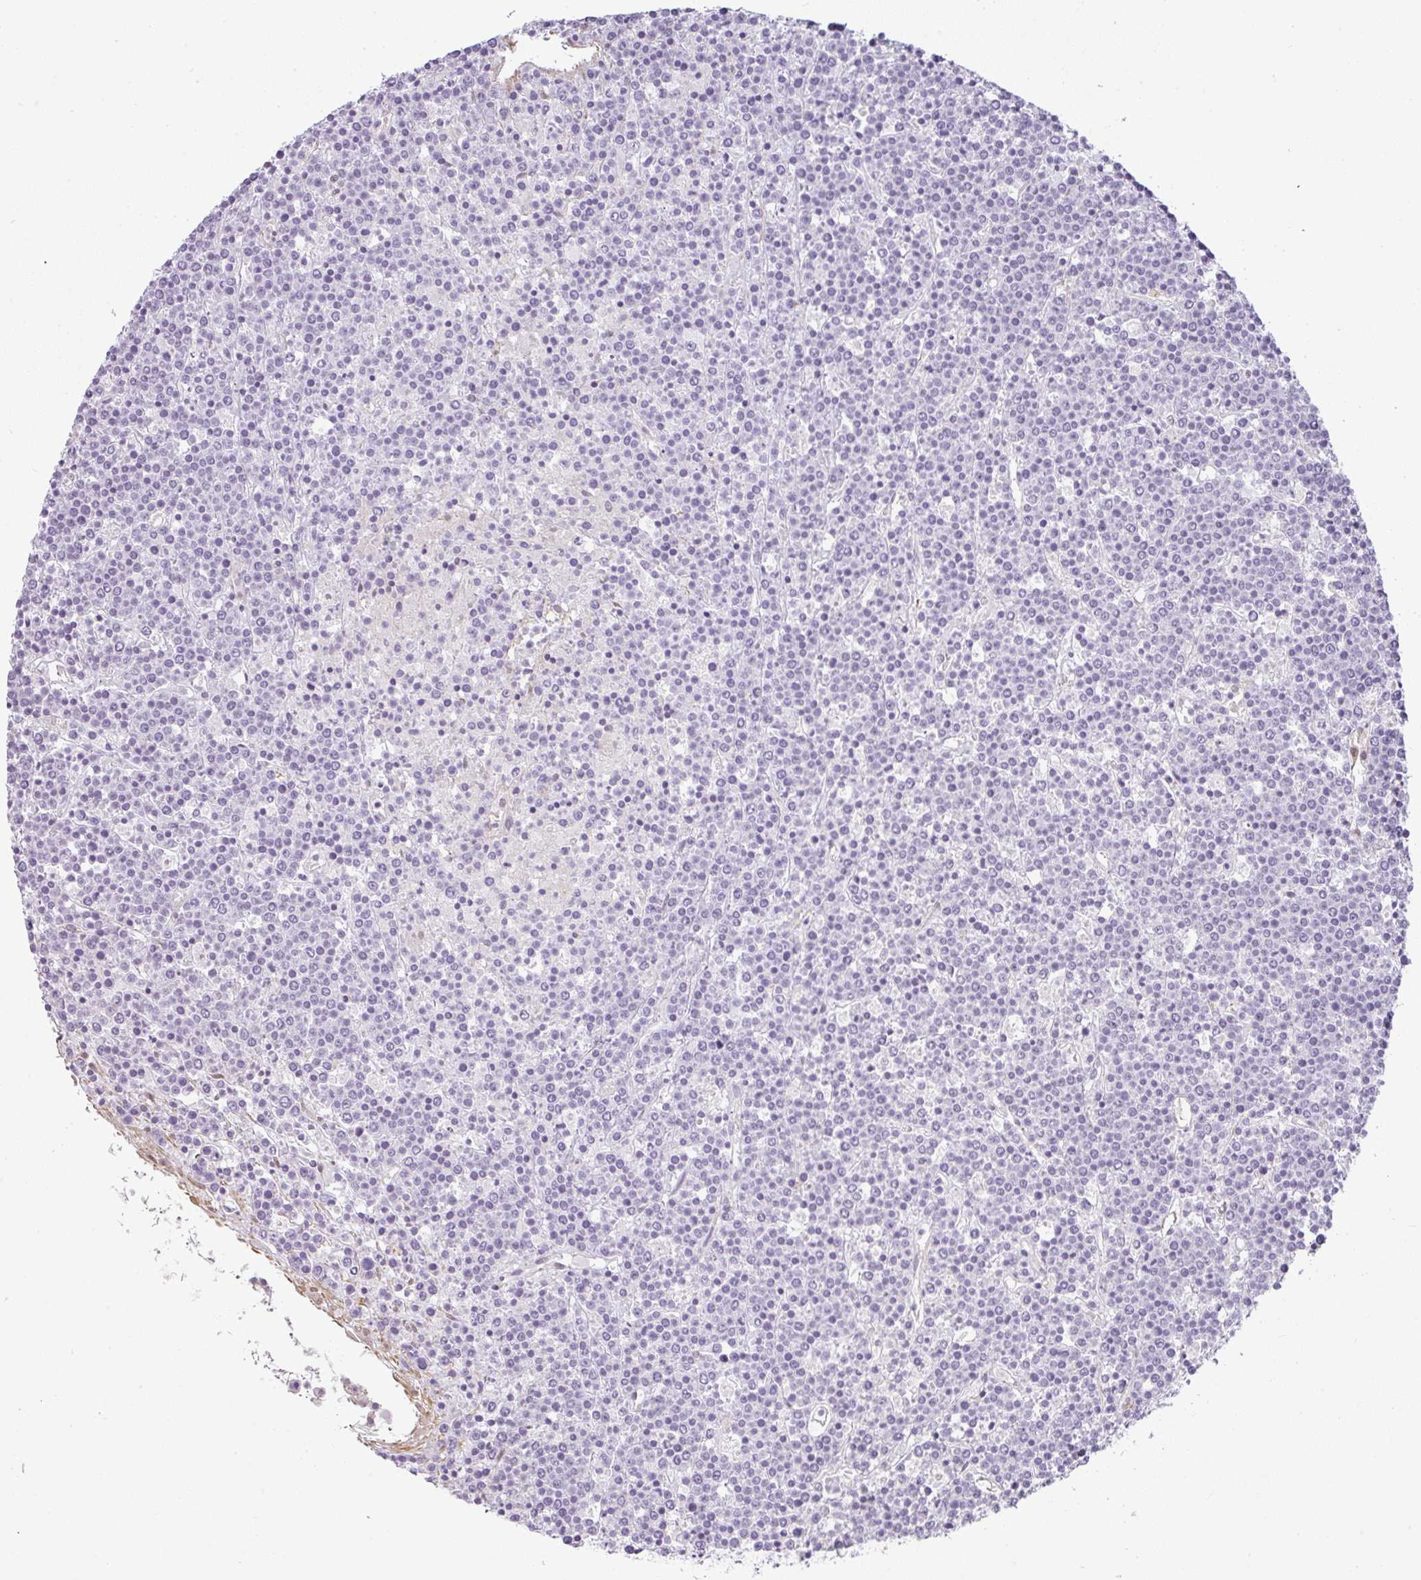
{"staining": {"intensity": "negative", "quantity": "none", "location": "none"}, "tissue": "lymphoma", "cell_type": "Tumor cells", "image_type": "cancer", "snomed": [{"axis": "morphology", "description": "Malignant lymphoma, non-Hodgkin's type, High grade"}, {"axis": "topography", "description": "Ovary"}], "caption": "Immunohistochemistry (IHC) histopathology image of human malignant lymphoma, non-Hodgkin's type (high-grade) stained for a protein (brown), which displays no positivity in tumor cells. (DAB (3,3'-diaminobenzidine) immunohistochemistry (IHC) visualized using brightfield microscopy, high magnification).", "gene": "SULF1", "patient": {"sex": "female", "age": 56}}